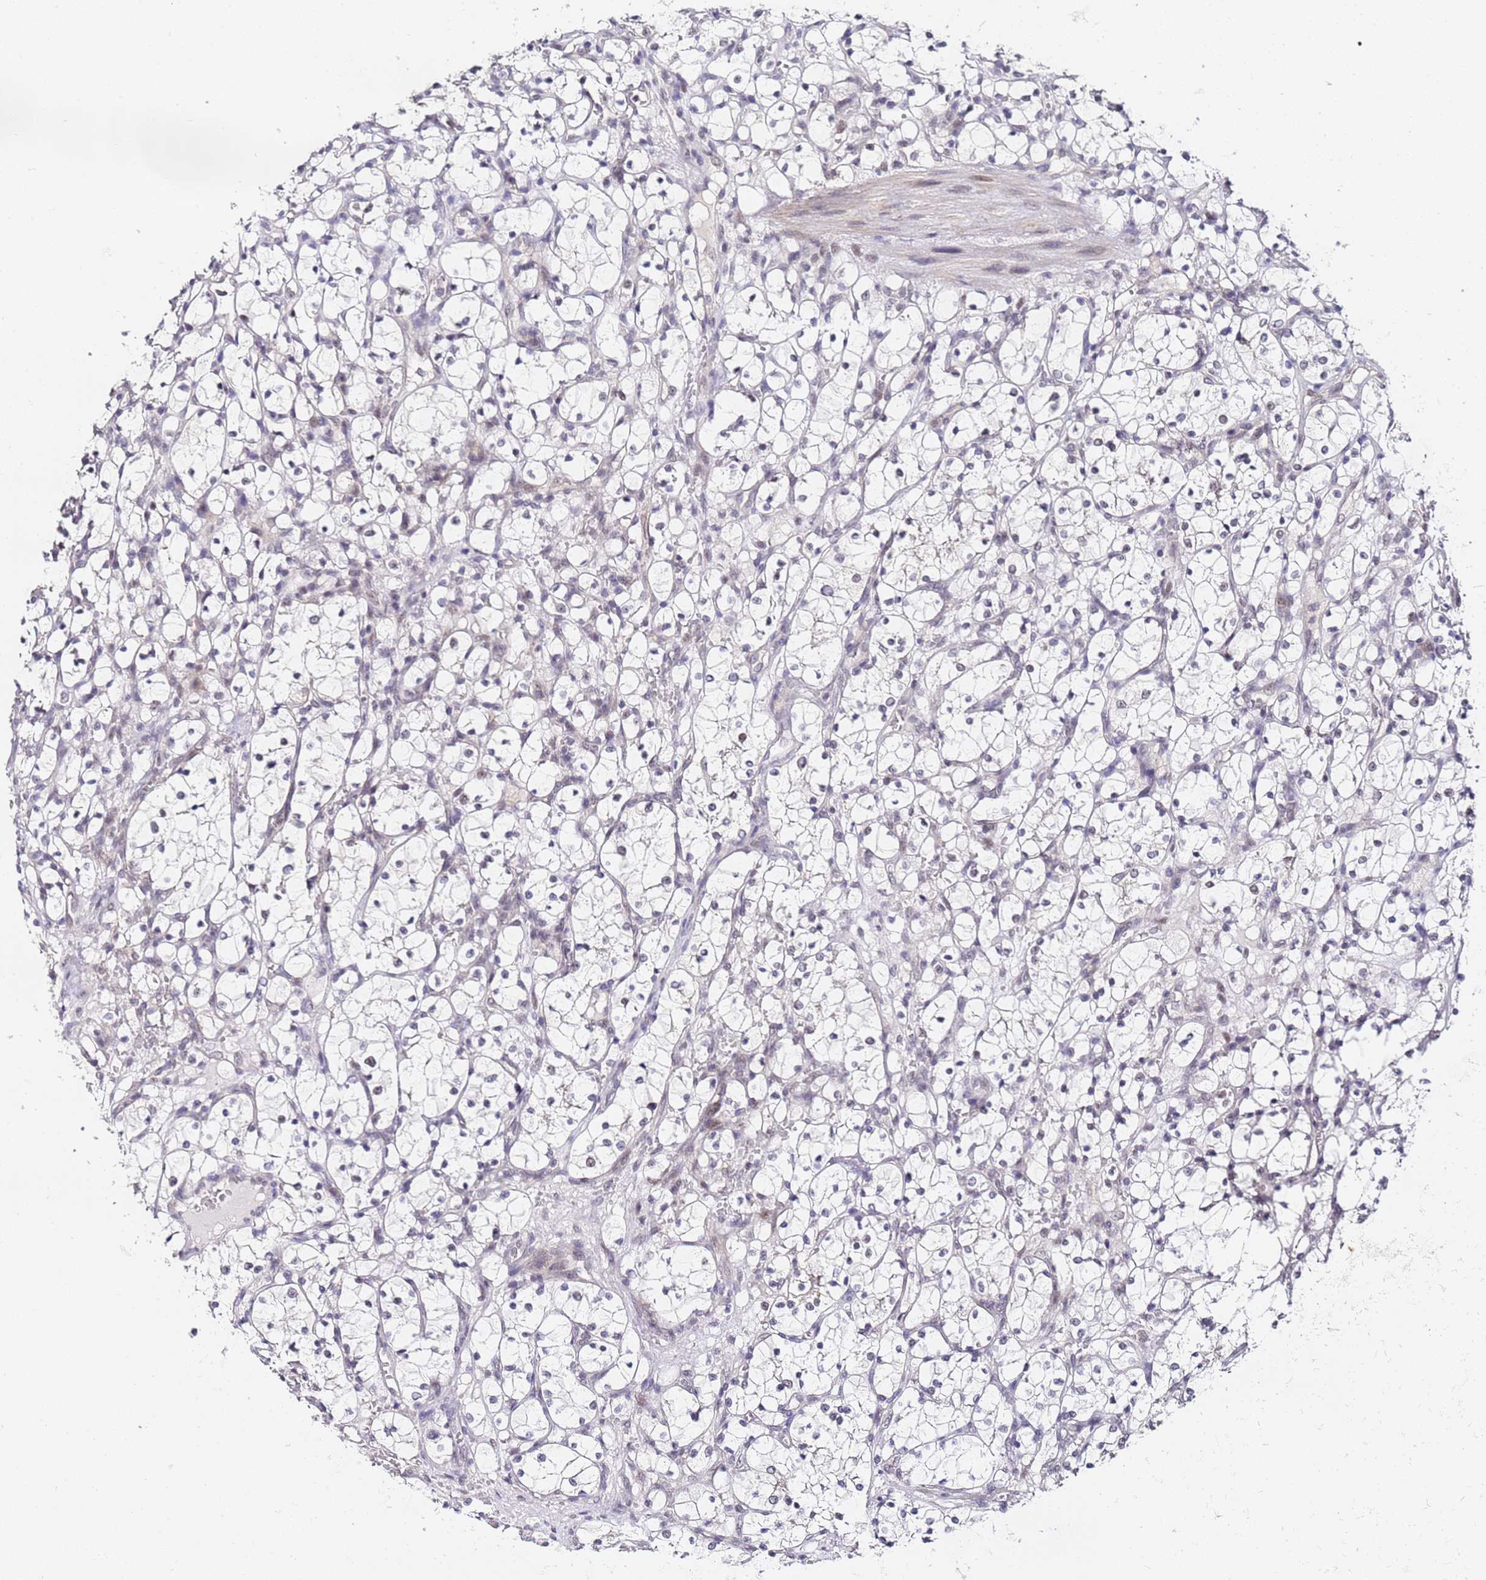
{"staining": {"intensity": "negative", "quantity": "none", "location": "none"}, "tissue": "renal cancer", "cell_type": "Tumor cells", "image_type": "cancer", "snomed": [{"axis": "morphology", "description": "Adenocarcinoma, NOS"}, {"axis": "topography", "description": "Kidney"}], "caption": "There is no significant expression in tumor cells of renal adenocarcinoma.", "gene": "LSM3", "patient": {"sex": "female", "age": 69}}